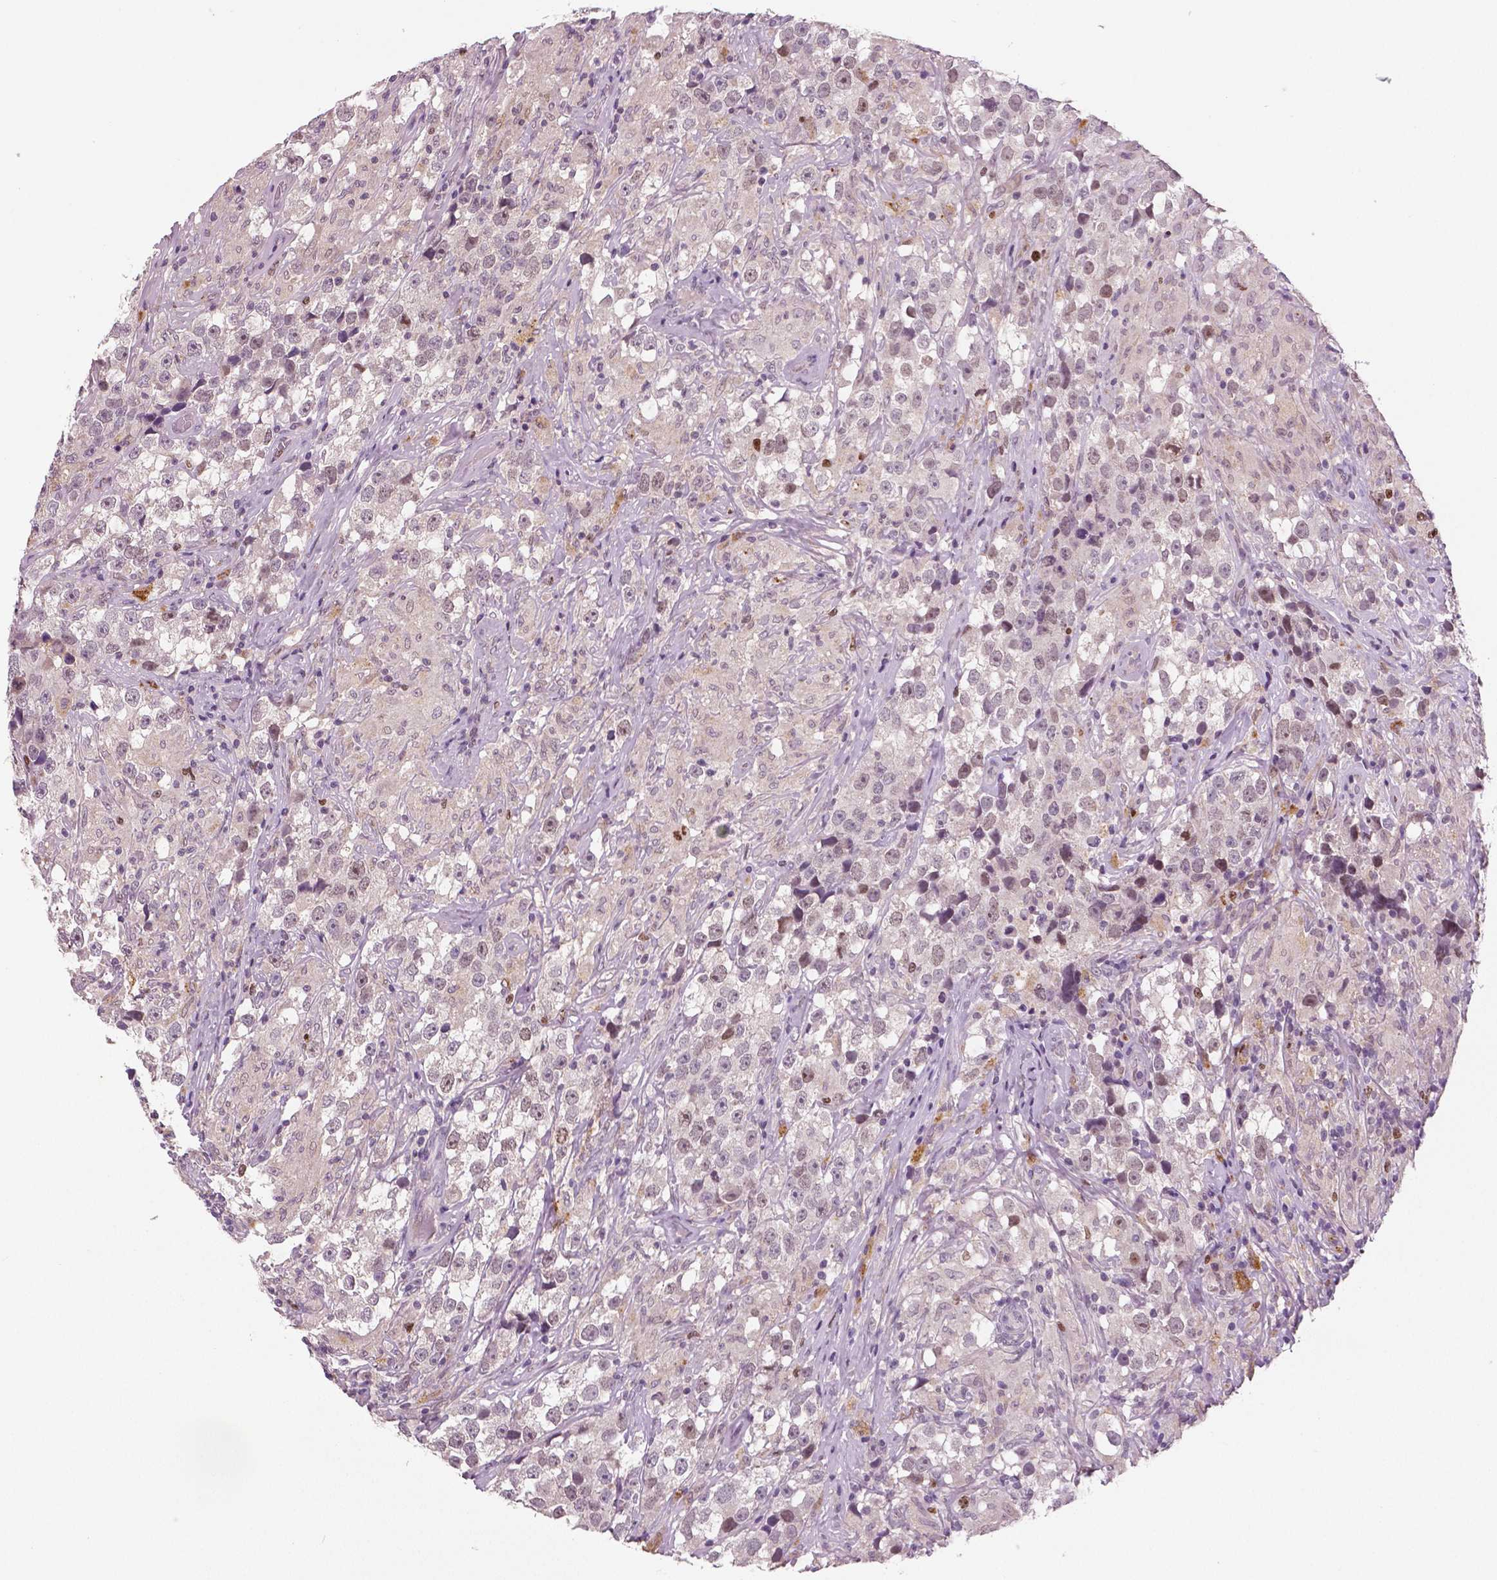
{"staining": {"intensity": "moderate", "quantity": "<25%", "location": "nuclear"}, "tissue": "testis cancer", "cell_type": "Tumor cells", "image_type": "cancer", "snomed": [{"axis": "morphology", "description": "Seminoma, NOS"}, {"axis": "topography", "description": "Testis"}], "caption": "About <25% of tumor cells in testis cancer (seminoma) exhibit moderate nuclear protein expression as visualized by brown immunohistochemical staining.", "gene": "MKI67", "patient": {"sex": "male", "age": 46}}